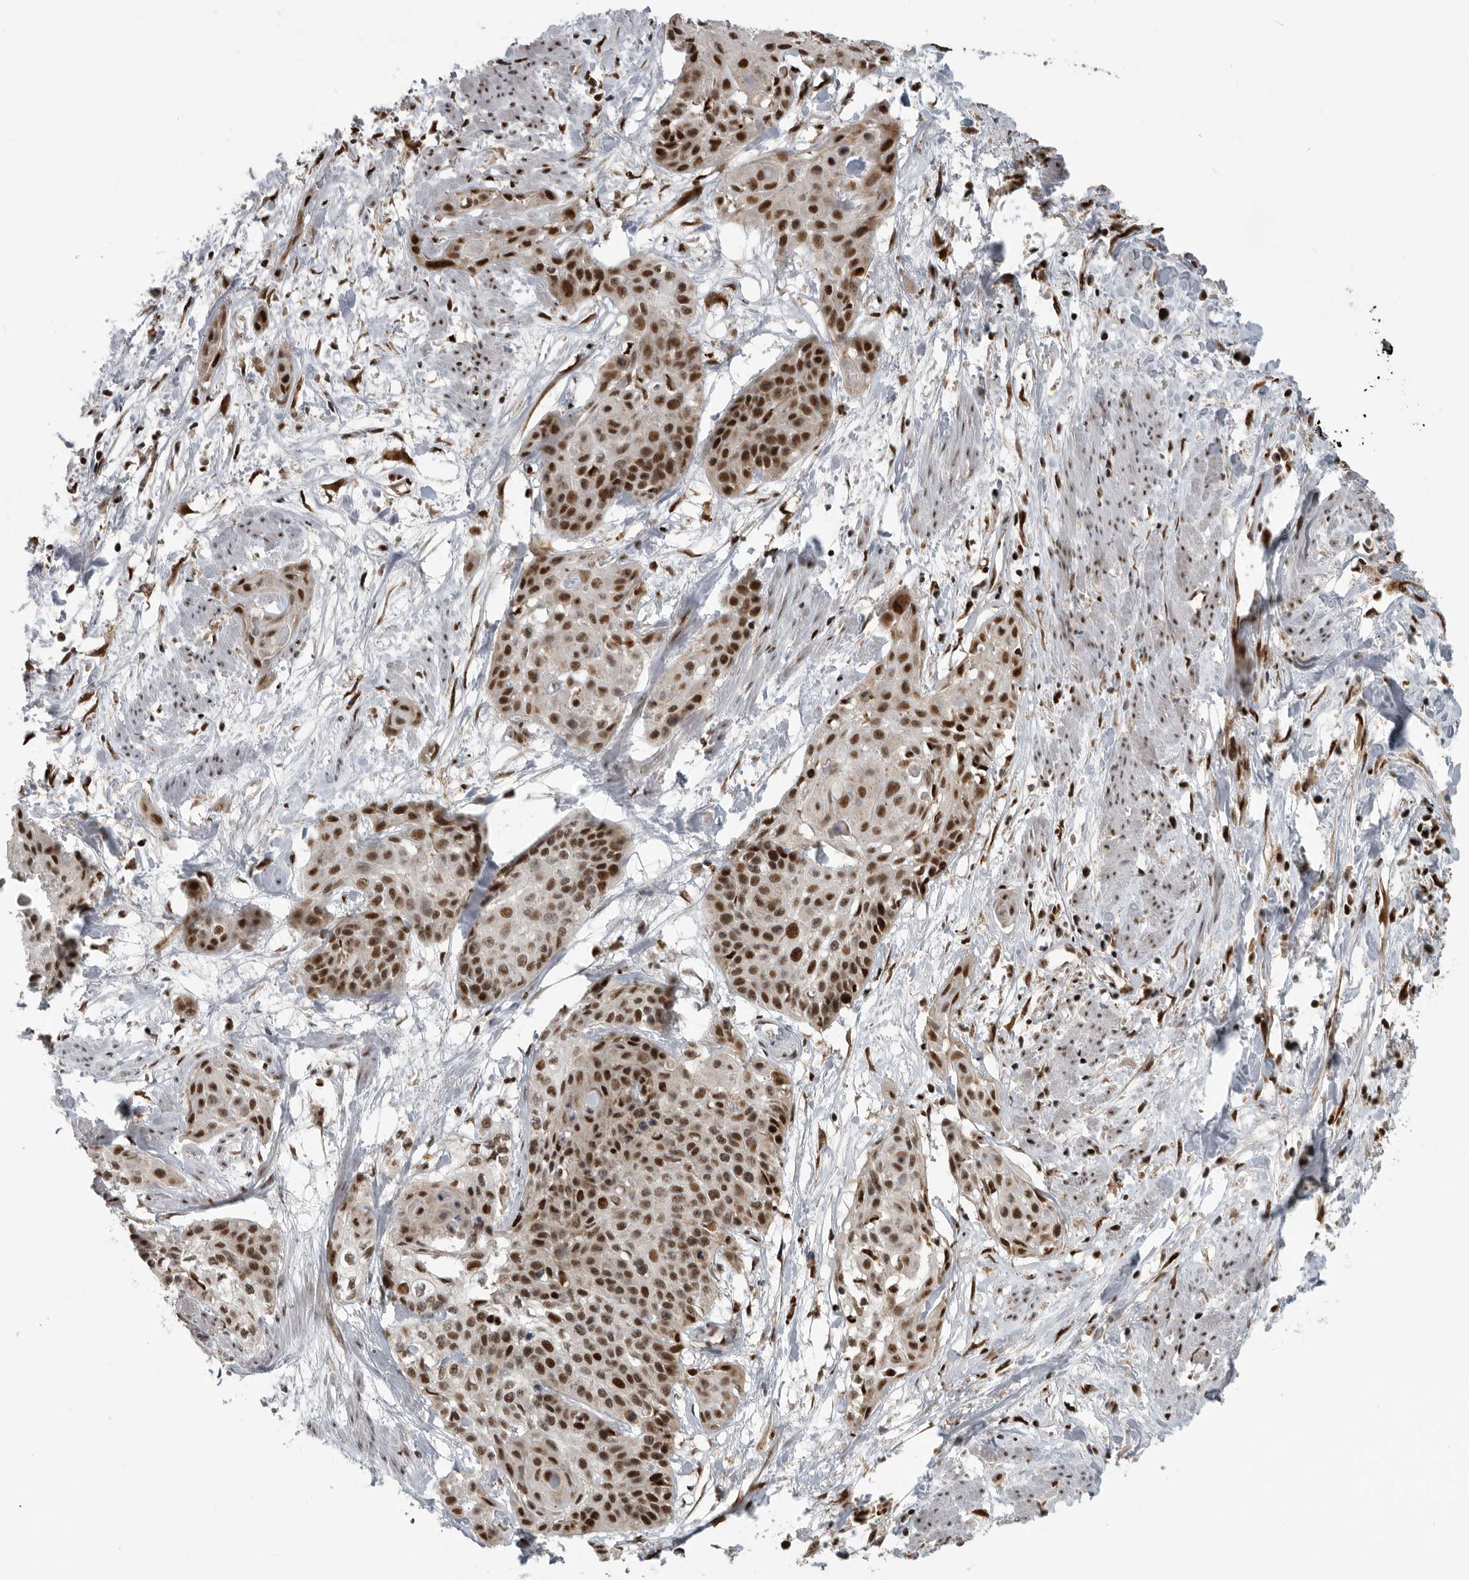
{"staining": {"intensity": "moderate", "quantity": ">75%", "location": "nuclear"}, "tissue": "cervical cancer", "cell_type": "Tumor cells", "image_type": "cancer", "snomed": [{"axis": "morphology", "description": "Squamous cell carcinoma, NOS"}, {"axis": "topography", "description": "Cervix"}], "caption": "Protein analysis of cervical cancer (squamous cell carcinoma) tissue displays moderate nuclear expression in approximately >75% of tumor cells. The protein is stained brown, and the nuclei are stained in blue (DAB (3,3'-diaminobenzidine) IHC with brightfield microscopy, high magnification).", "gene": "PCMTD1", "patient": {"sex": "female", "age": 57}}